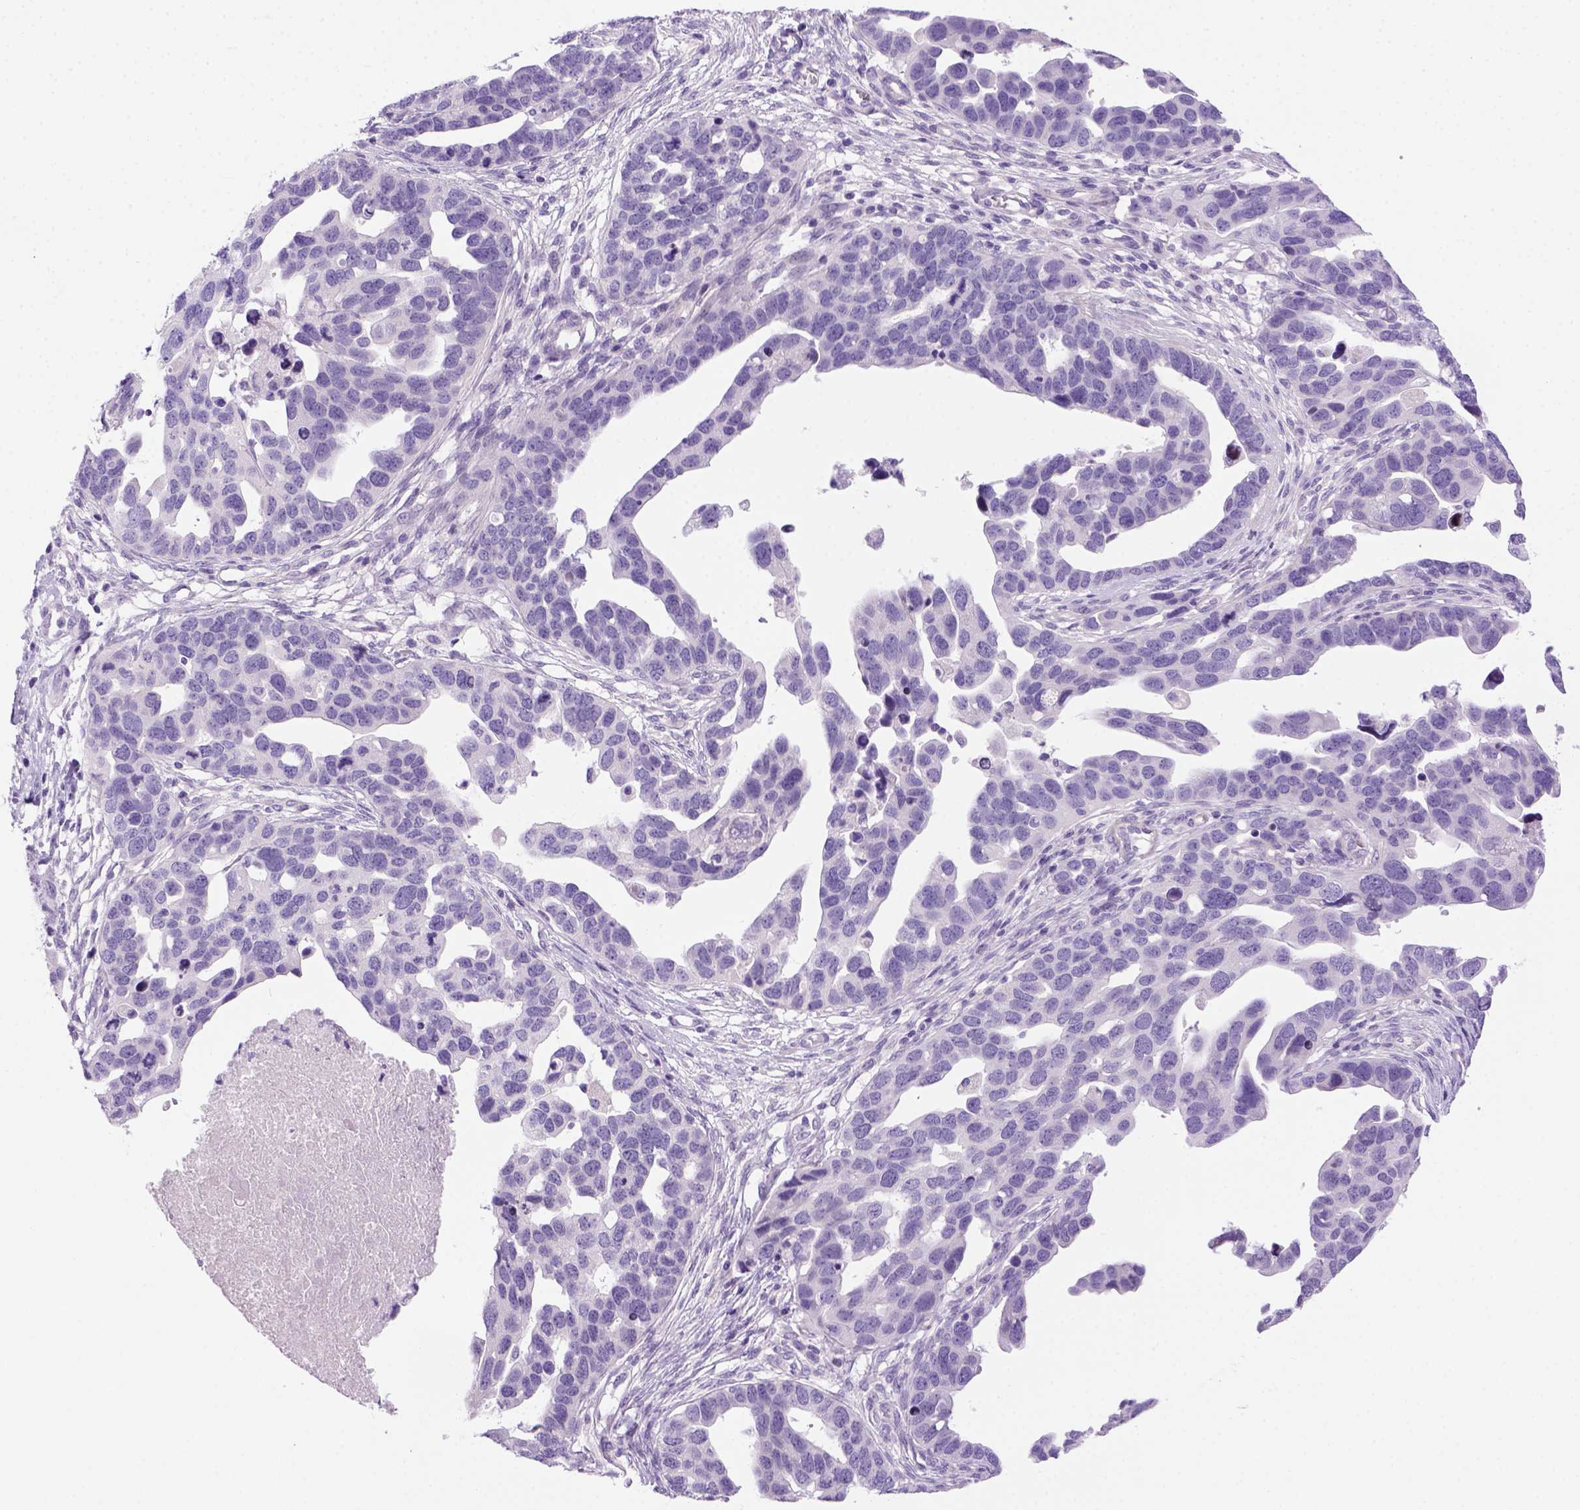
{"staining": {"intensity": "negative", "quantity": "none", "location": "none"}, "tissue": "ovarian cancer", "cell_type": "Tumor cells", "image_type": "cancer", "snomed": [{"axis": "morphology", "description": "Cystadenocarcinoma, serous, NOS"}, {"axis": "topography", "description": "Ovary"}], "caption": "Immunohistochemistry histopathology image of neoplastic tissue: ovarian cancer (serous cystadenocarcinoma) stained with DAB (3,3'-diaminobenzidine) displays no significant protein positivity in tumor cells. (DAB immunohistochemistry (IHC) with hematoxylin counter stain).", "gene": "DNAH11", "patient": {"sex": "female", "age": 54}}